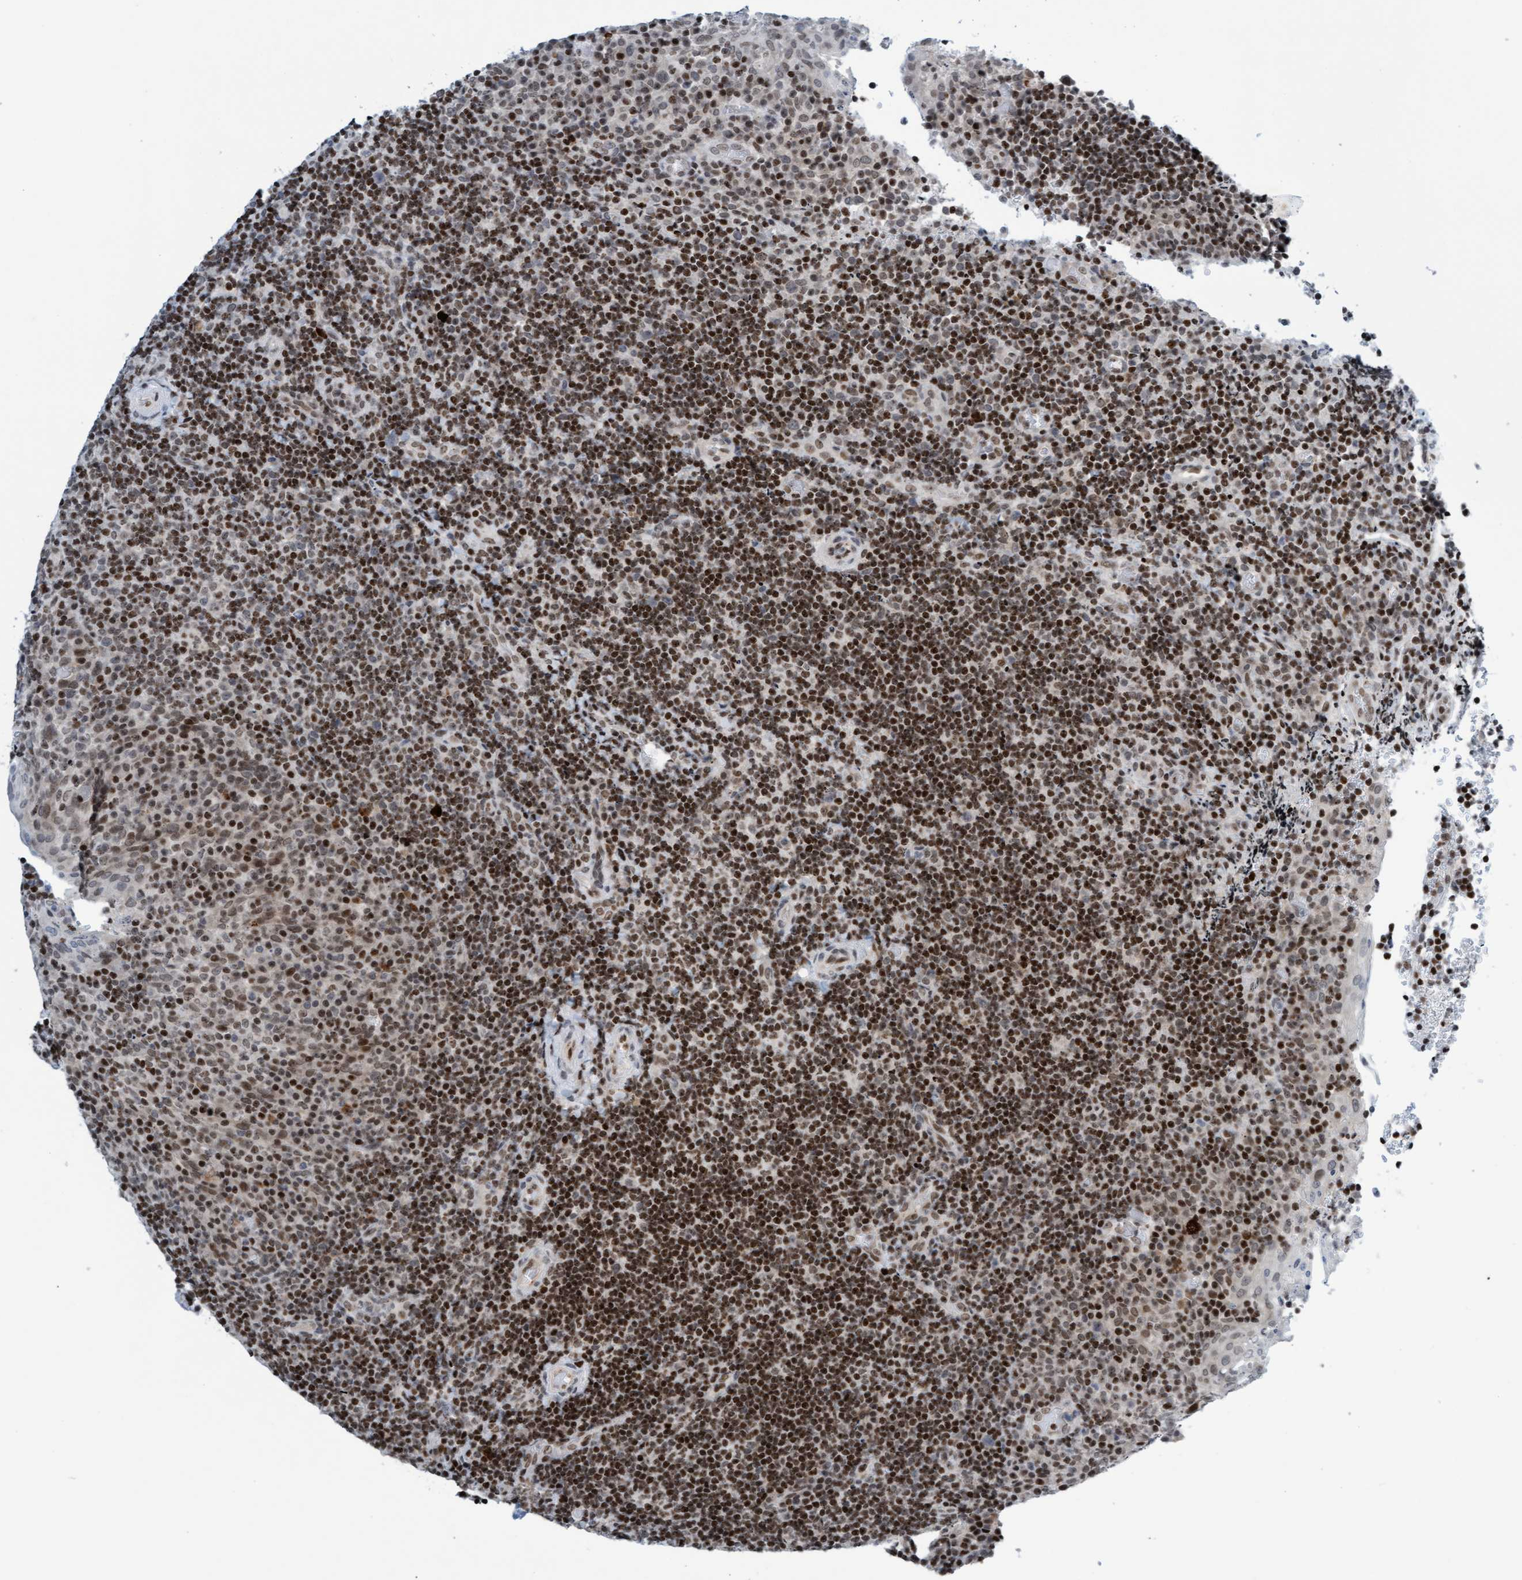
{"staining": {"intensity": "strong", "quantity": ">75%", "location": "nuclear"}, "tissue": "lymphoma", "cell_type": "Tumor cells", "image_type": "cancer", "snomed": [{"axis": "morphology", "description": "Malignant lymphoma, non-Hodgkin's type, High grade"}, {"axis": "topography", "description": "Tonsil"}], "caption": "An image of human malignant lymphoma, non-Hodgkin's type (high-grade) stained for a protein shows strong nuclear brown staining in tumor cells.", "gene": "GLRX2", "patient": {"sex": "female", "age": 36}}